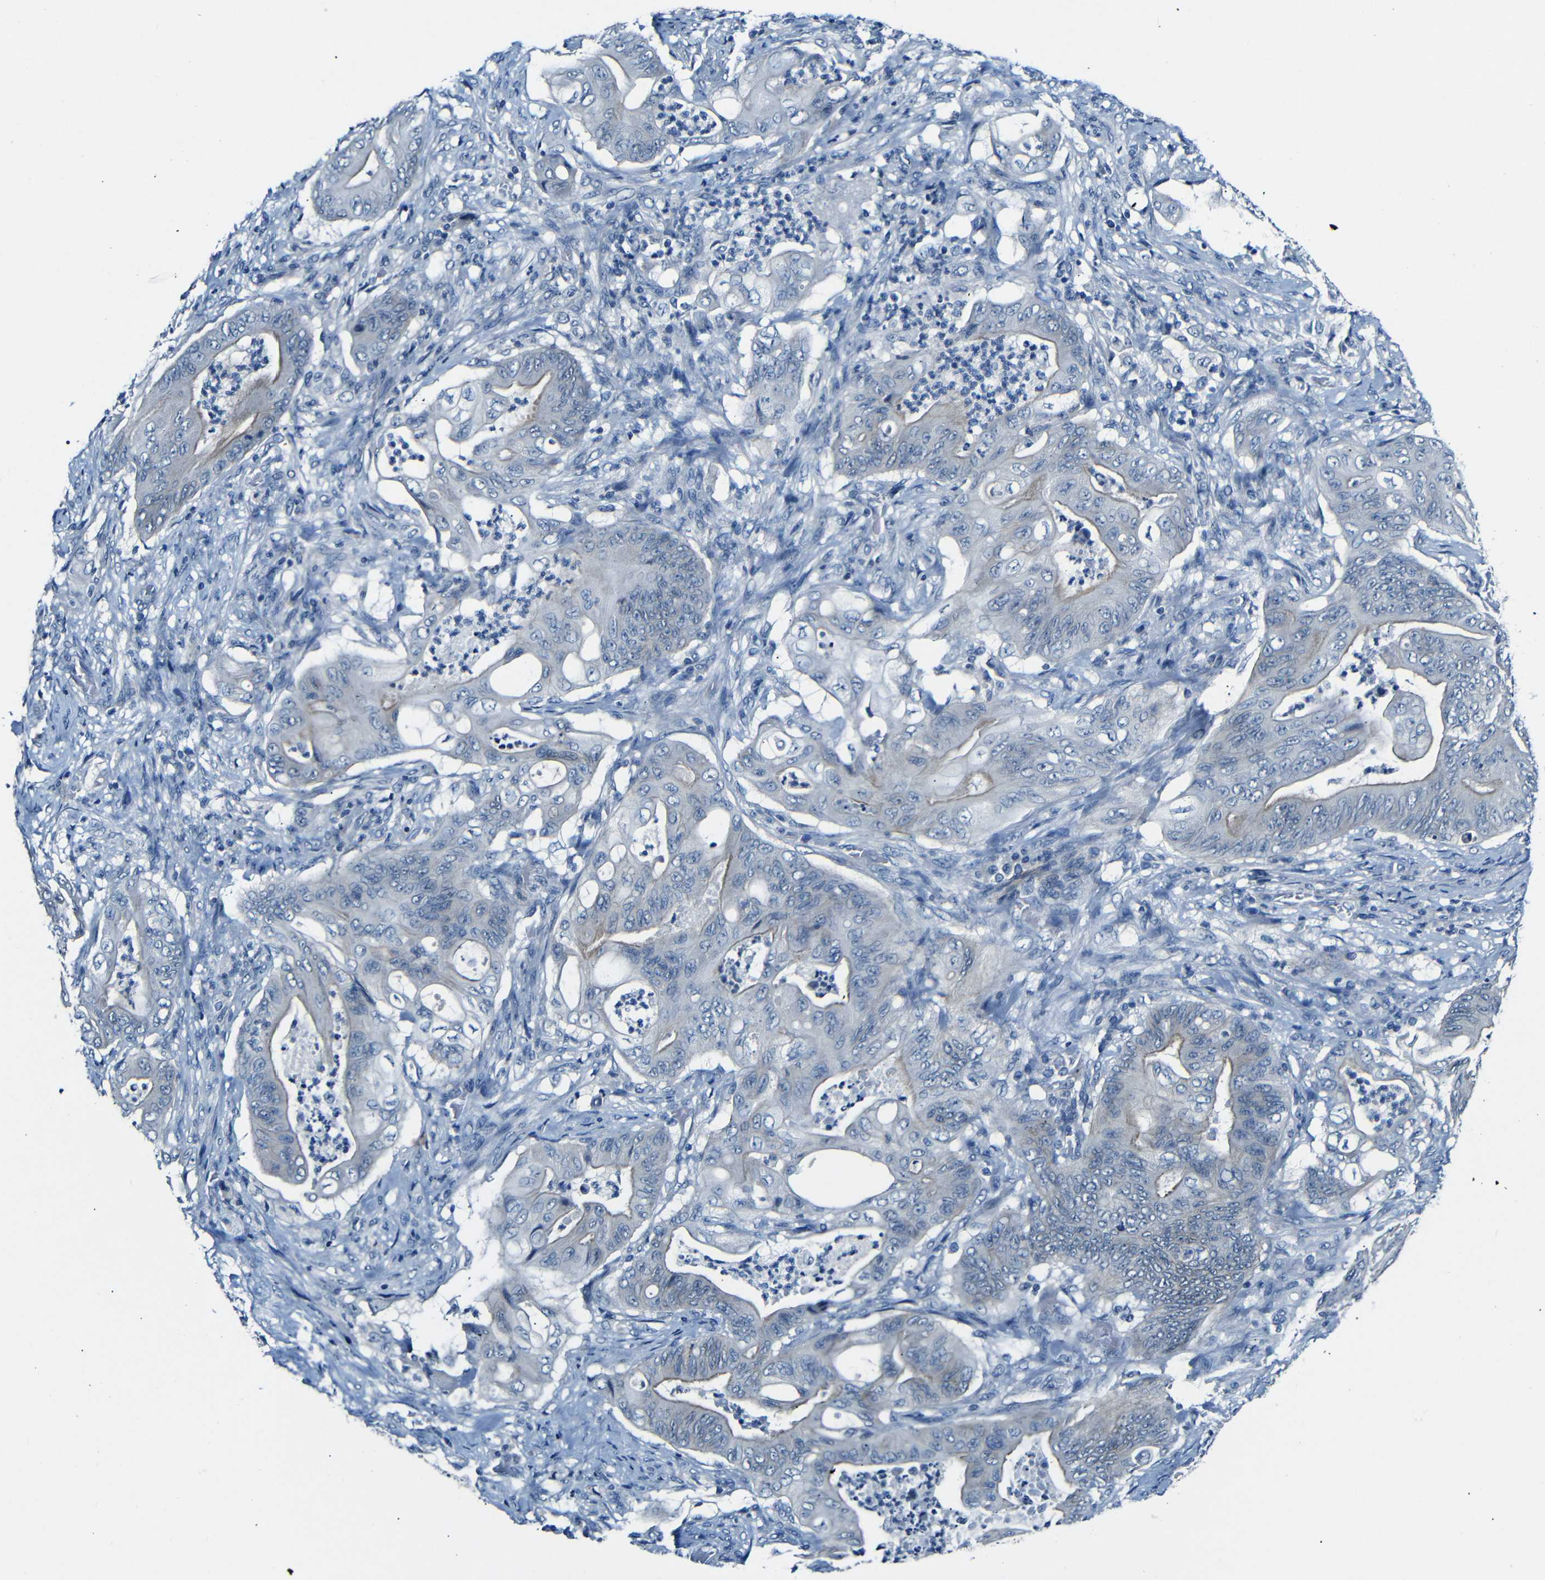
{"staining": {"intensity": "weak", "quantity": "<25%", "location": "cytoplasmic/membranous"}, "tissue": "stomach cancer", "cell_type": "Tumor cells", "image_type": "cancer", "snomed": [{"axis": "morphology", "description": "Adenocarcinoma, NOS"}, {"axis": "topography", "description": "Stomach"}], "caption": "Immunohistochemical staining of stomach cancer (adenocarcinoma) reveals no significant staining in tumor cells. (DAB immunohistochemistry visualized using brightfield microscopy, high magnification).", "gene": "ANK3", "patient": {"sex": "female", "age": 73}}